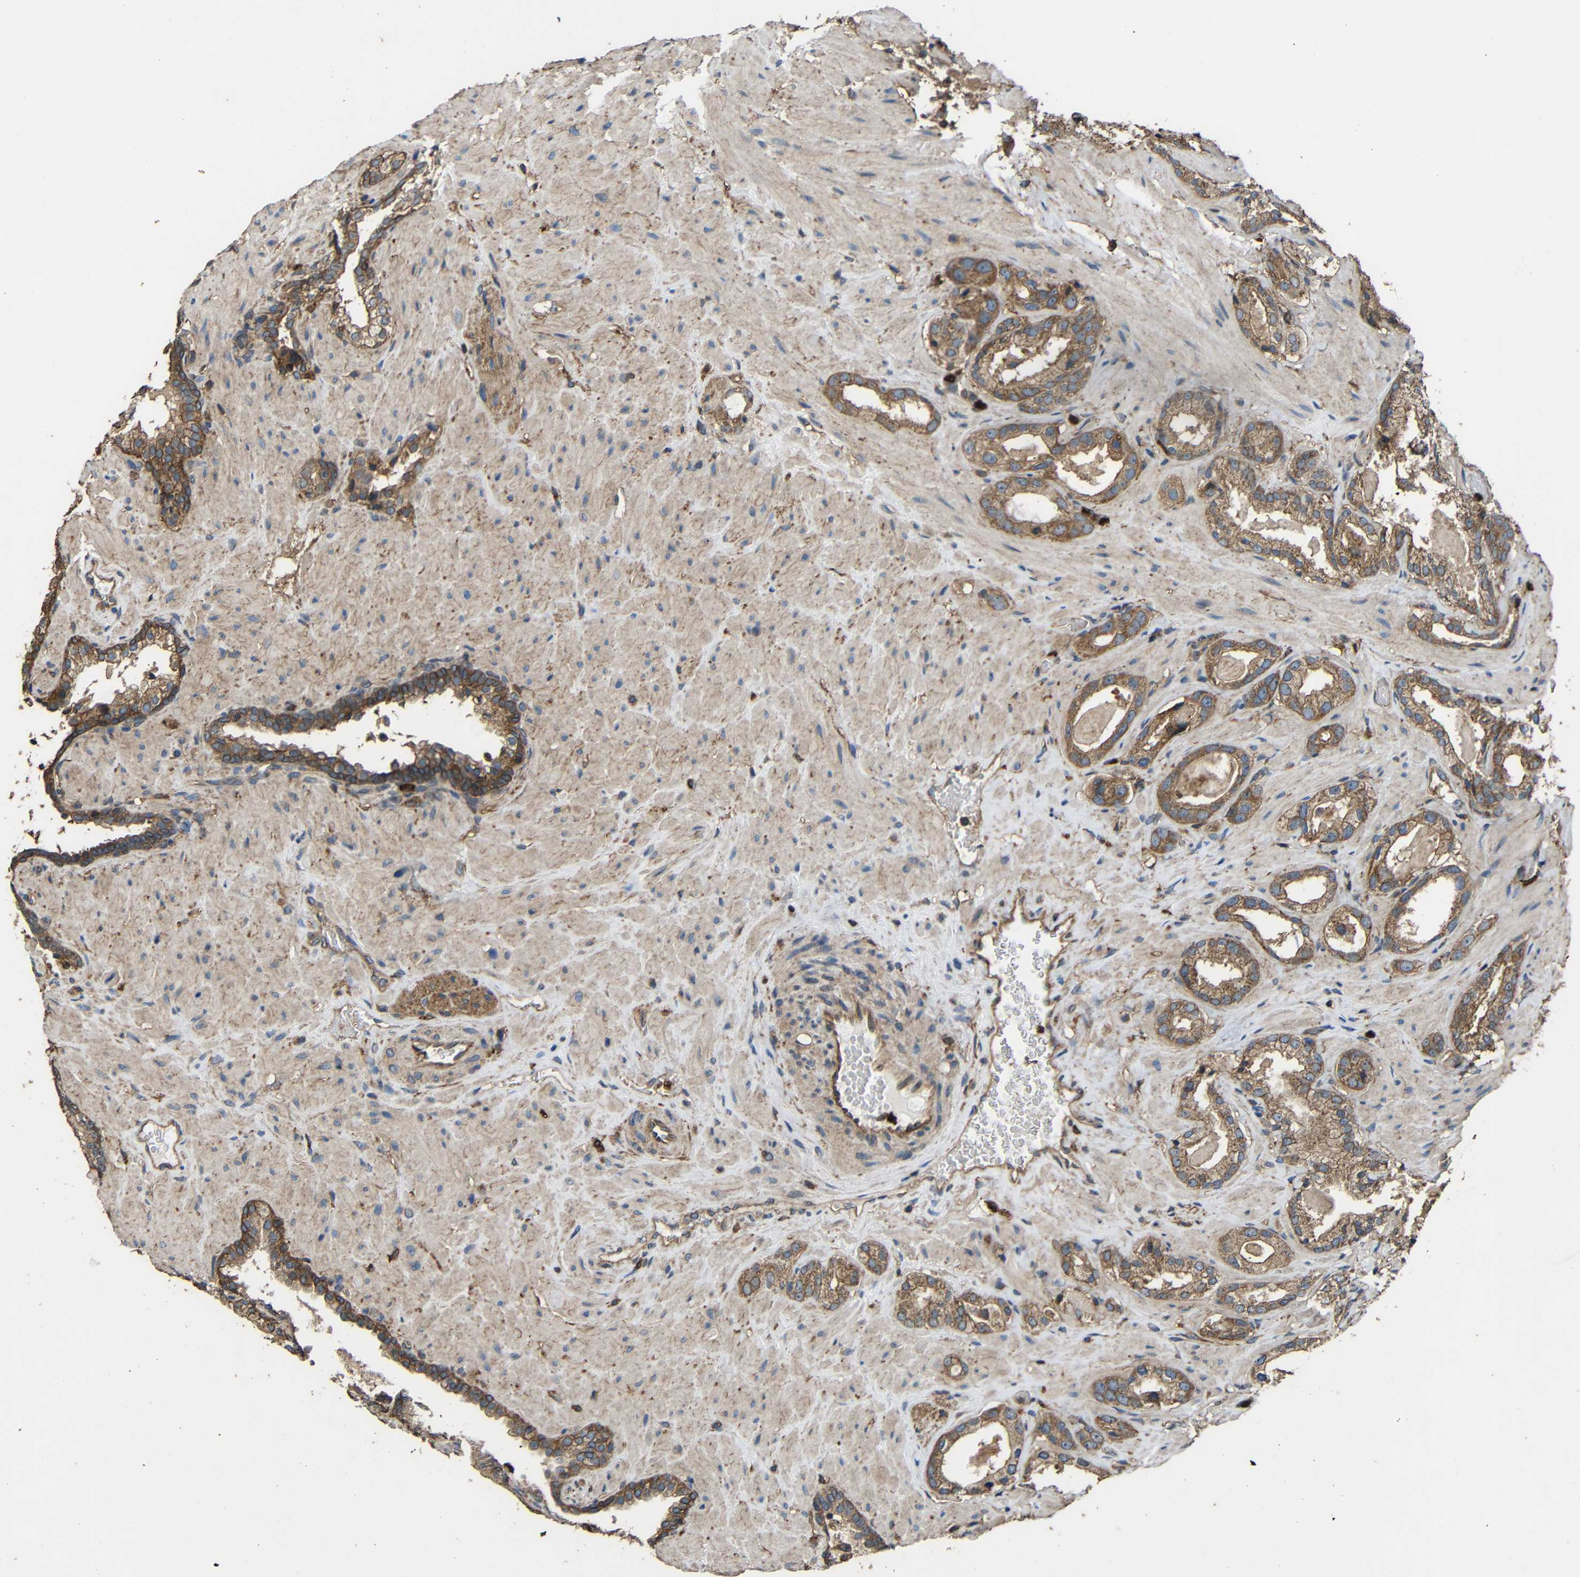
{"staining": {"intensity": "moderate", "quantity": ">75%", "location": "cytoplasmic/membranous"}, "tissue": "prostate cancer", "cell_type": "Tumor cells", "image_type": "cancer", "snomed": [{"axis": "morphology", "description": "Adenocarcinoma, High grade"}, {"axis": "topography", "description": "Prostate"}], "caption": "Moderate cytoplasmic/membranous protein staining is appreciated in about >75% of tumor cells in prostate high-grade adenocarcinoma.", "gene": "TREM2", "patient": {"sex": "male", "age": 64}}